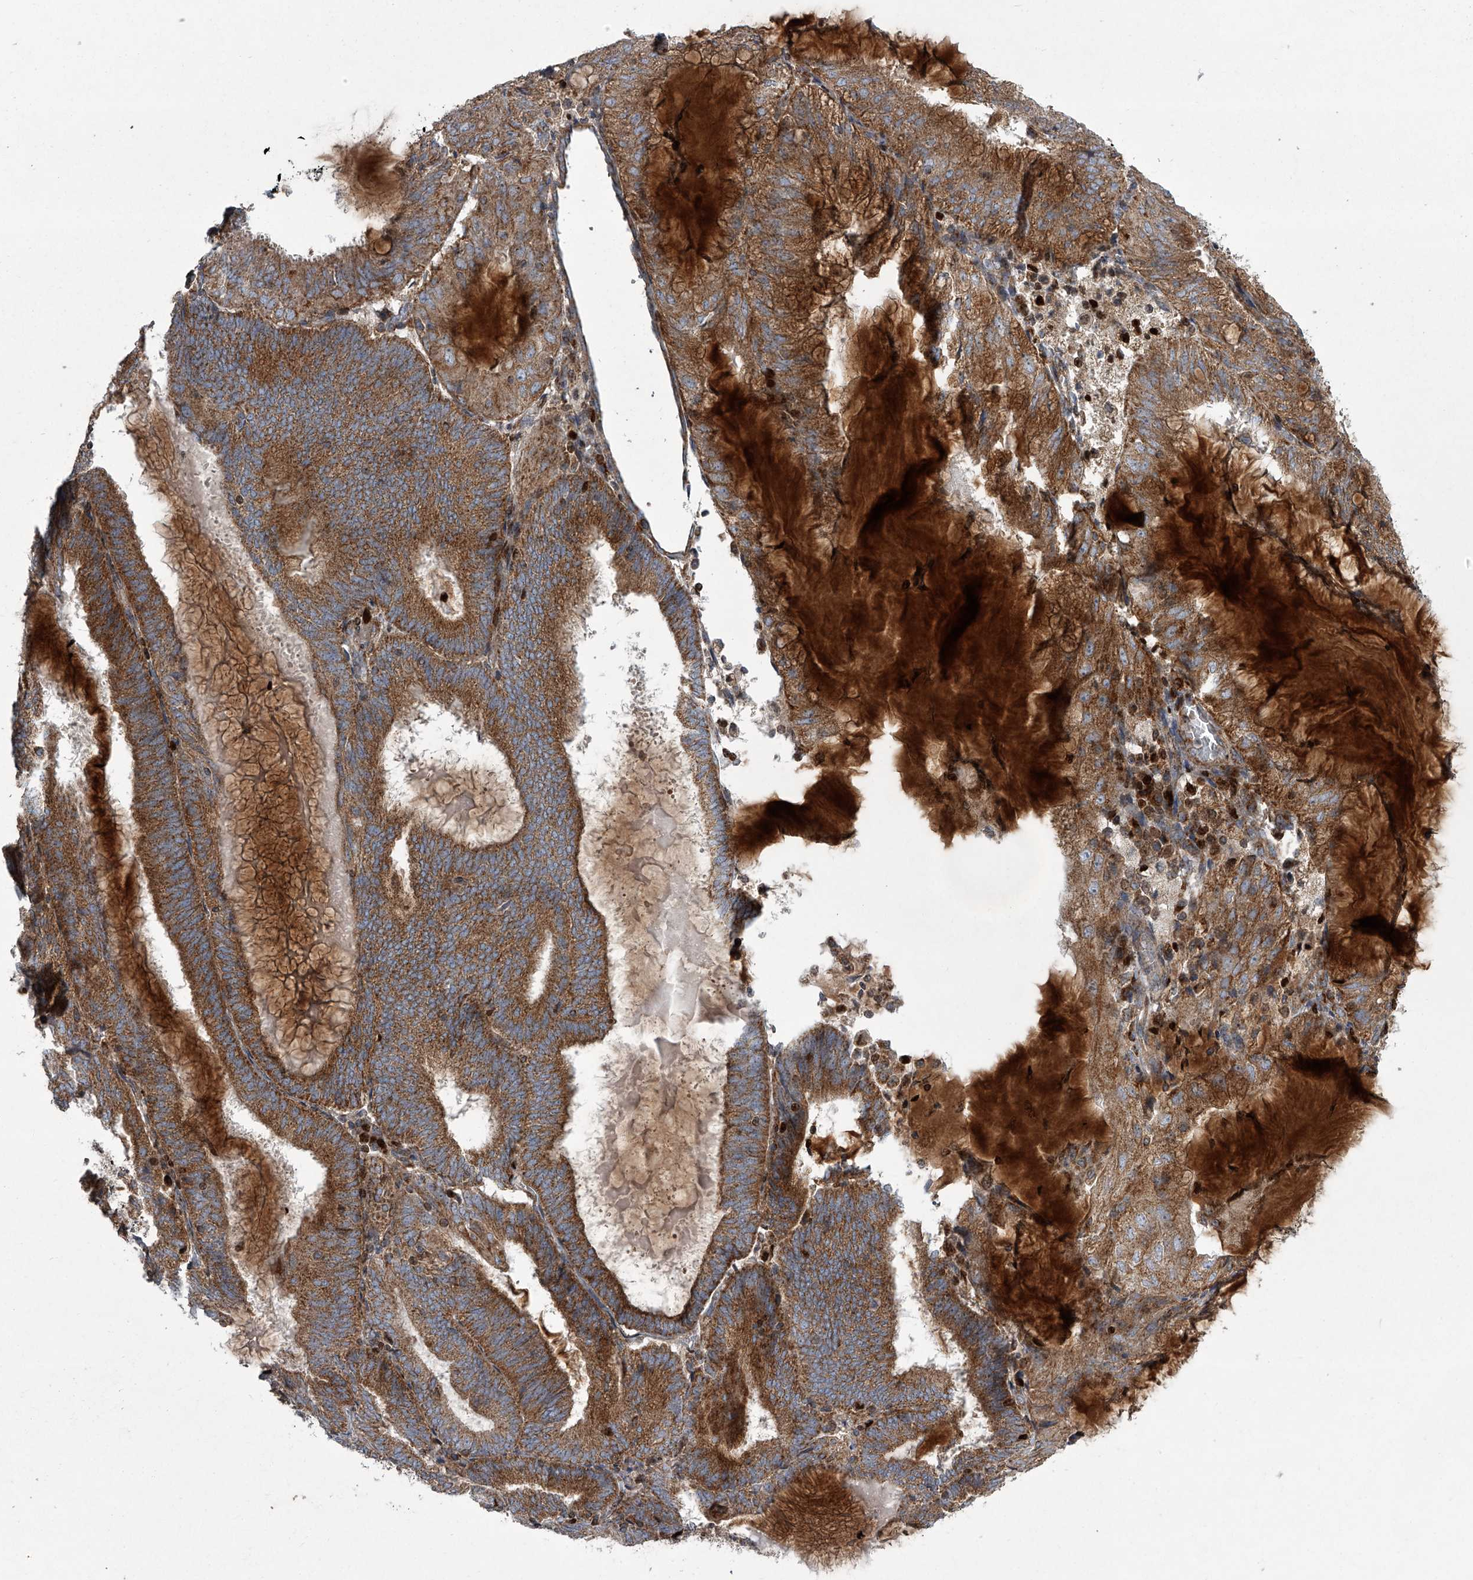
{"staining": {"intensity": "moderate", "quantity": ">75%", "location": "cytoplasmic/membranous"}, "tissue": "endometrial cancer", "cell_type": "Tumor cells", "image_type": "cancer", "snomed": [{"axis": "morphology", "description": "Adenocarcinoma, NOS"}, {"axis": "topography", "description": "Endometrium"}], "caption": "Immunohistochemical staining of human endometrial adenocarcinoma displays medium levels of moderate cytoplasmic/membranous positivity in about >75% of tumor cells.", "gene": "STRADA", "patient": {"sex": "female", "age": 81}}